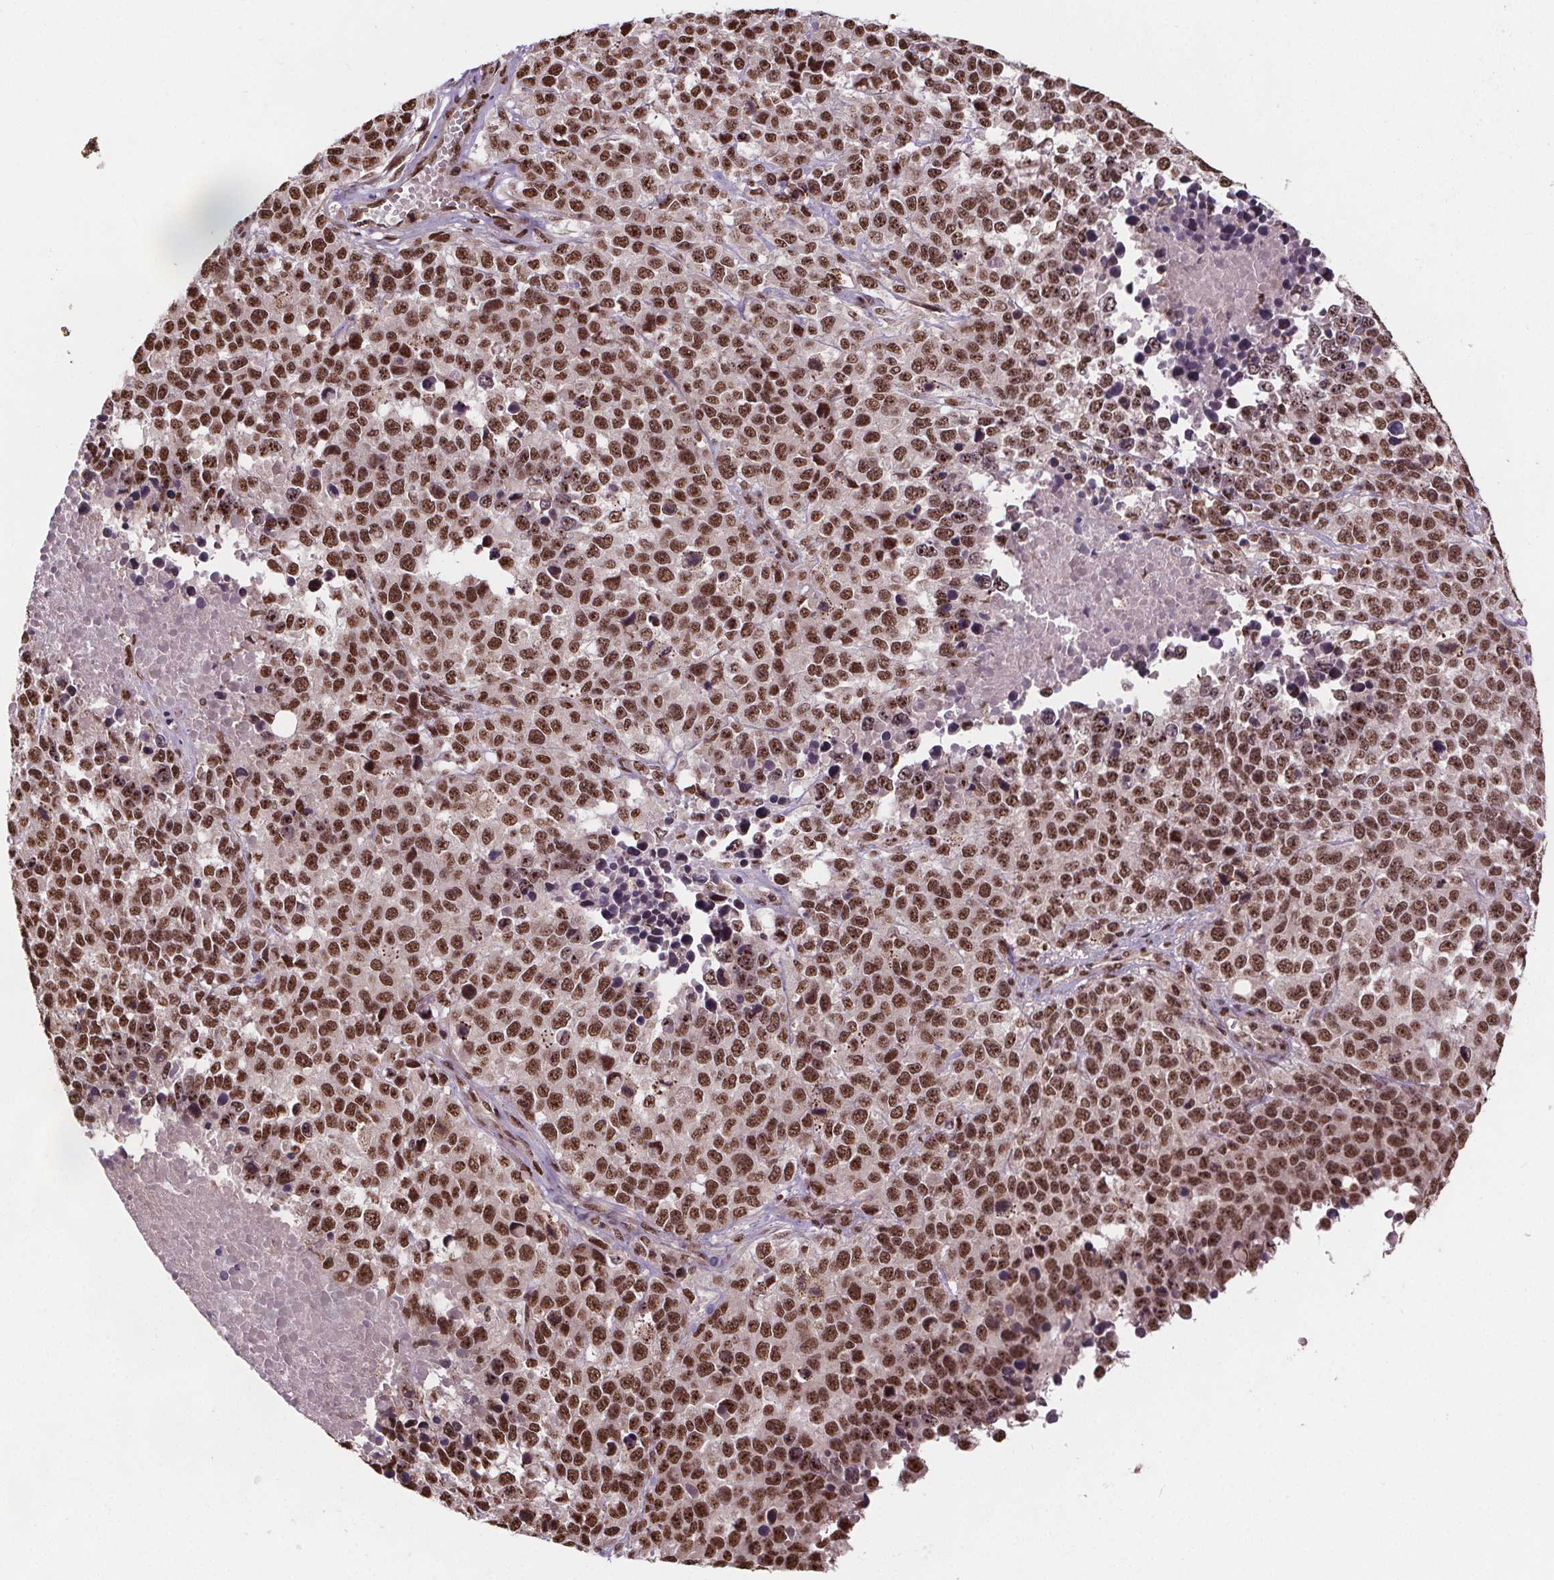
{"staining": {"intensity": "moderate", "quantity": ">75%", "location": "nuclear"}, "tissue": "melanoma", "cell_type": "Tumor cells", "image_type": "cancer", "snomed": [{"axis": "morphology", "description": "Malignant melanoma, Metastatic site"}, {"axis": "topography", "description": "Skin"}], "caption": "Protein expression analysis of human malignant melanoma (metastatic site) reveals moderate nuclear staining in about >75% of tumor cells.", "gene": "JARID2", "patient": {"sex": "male", "age": 84}}